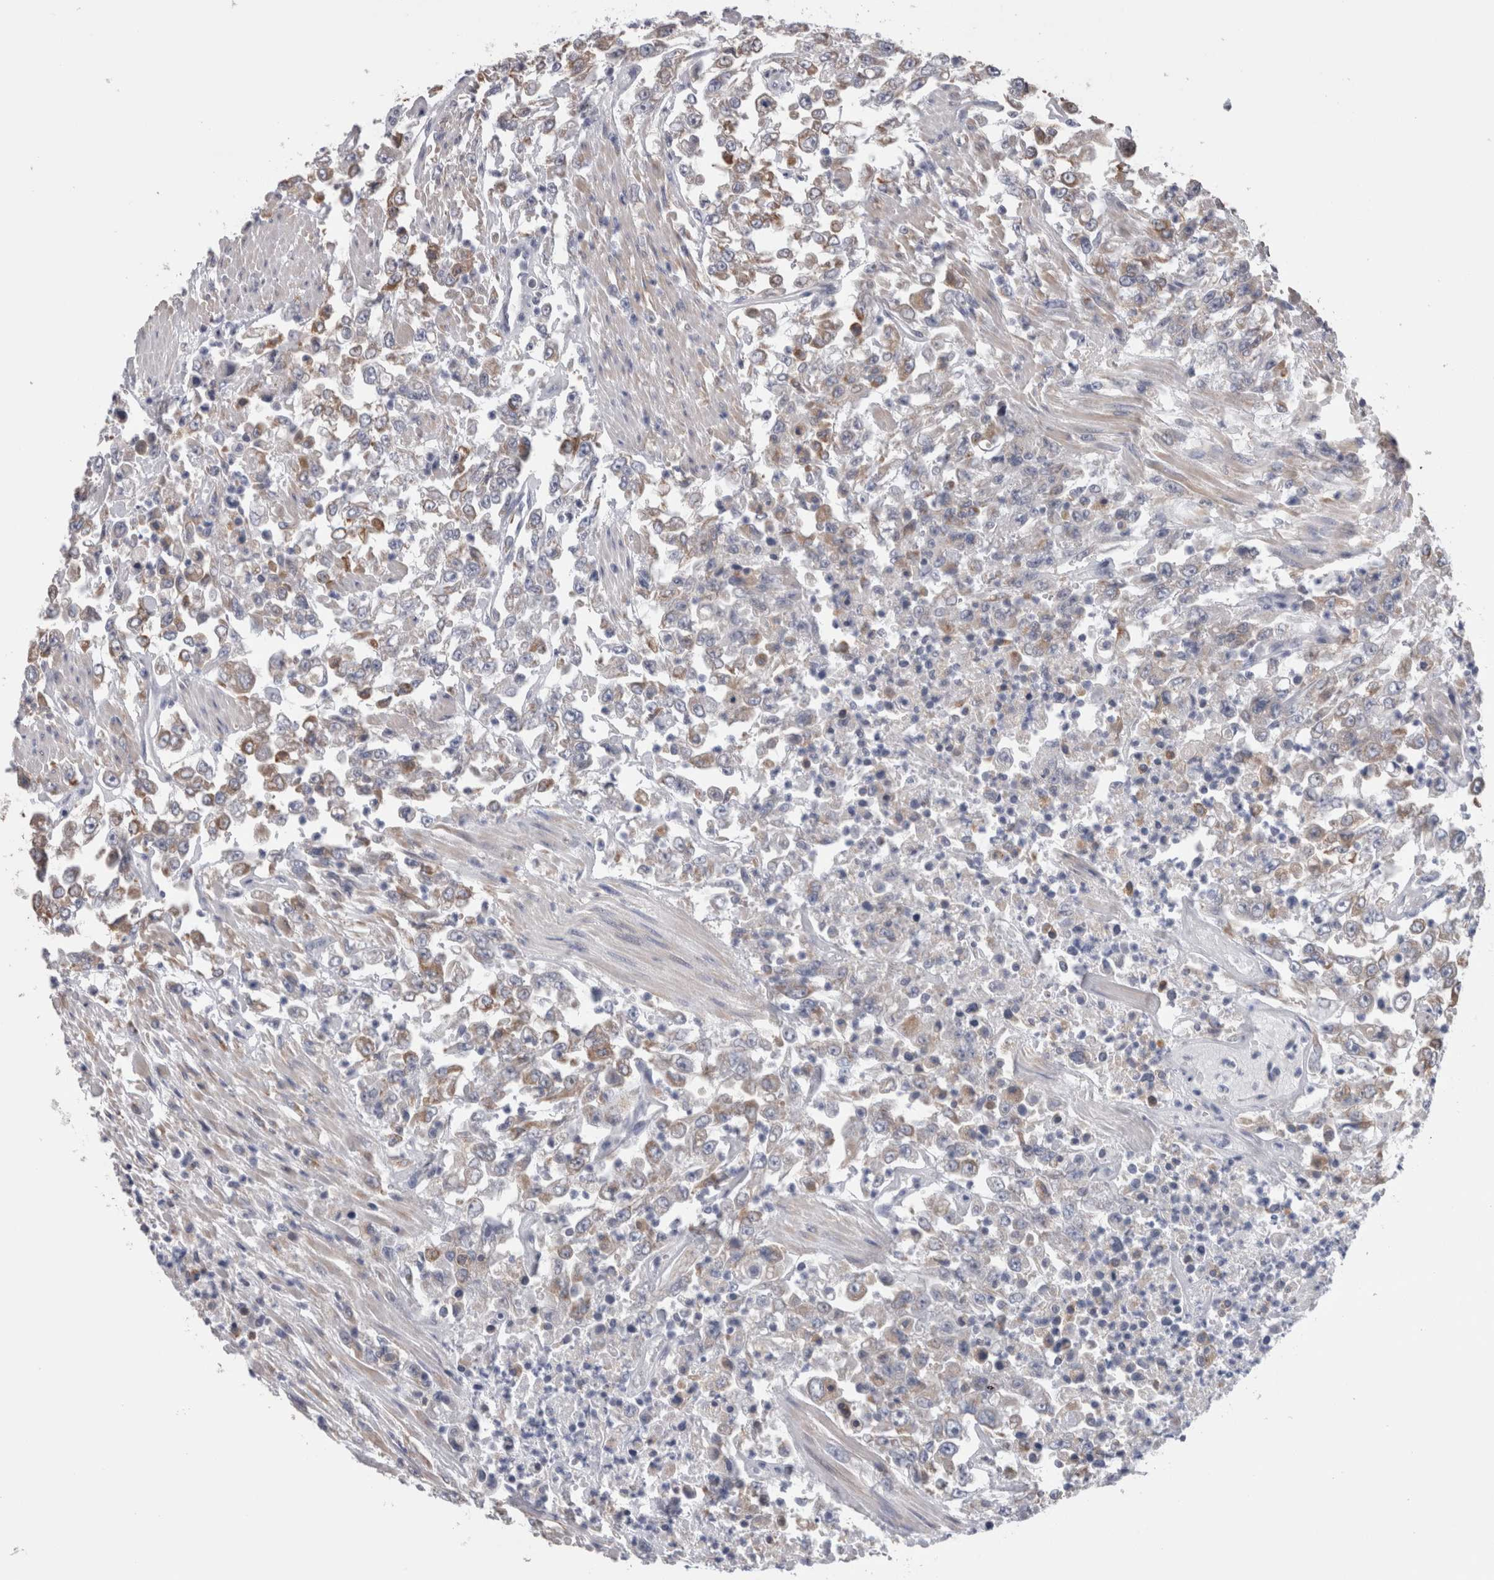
{"staining": {"intensity": "weak", "quantity": "25%-75%", "location": "cytoplasmic/membranous"}, "tissue": "urothelial cancer", "cell_type": "Tumor cells", "image_type": "cancer", "snomed": [{"axis": "morphology", "description": "Urothelial carcinoma, High grade"}, {"axis": "topography", "description": "Urinary bladder"}], "caption": "Immunohistochemistry (IHC) (DAB (3,3'-diaminobenzidine)) staining of human urothelial cancer reveals weak cytoplasmic/membranous protein expression in about 25%-75% of tumor cells.", "gene": "GDAP1", "patient": {"sex": "male", "age": 46}}